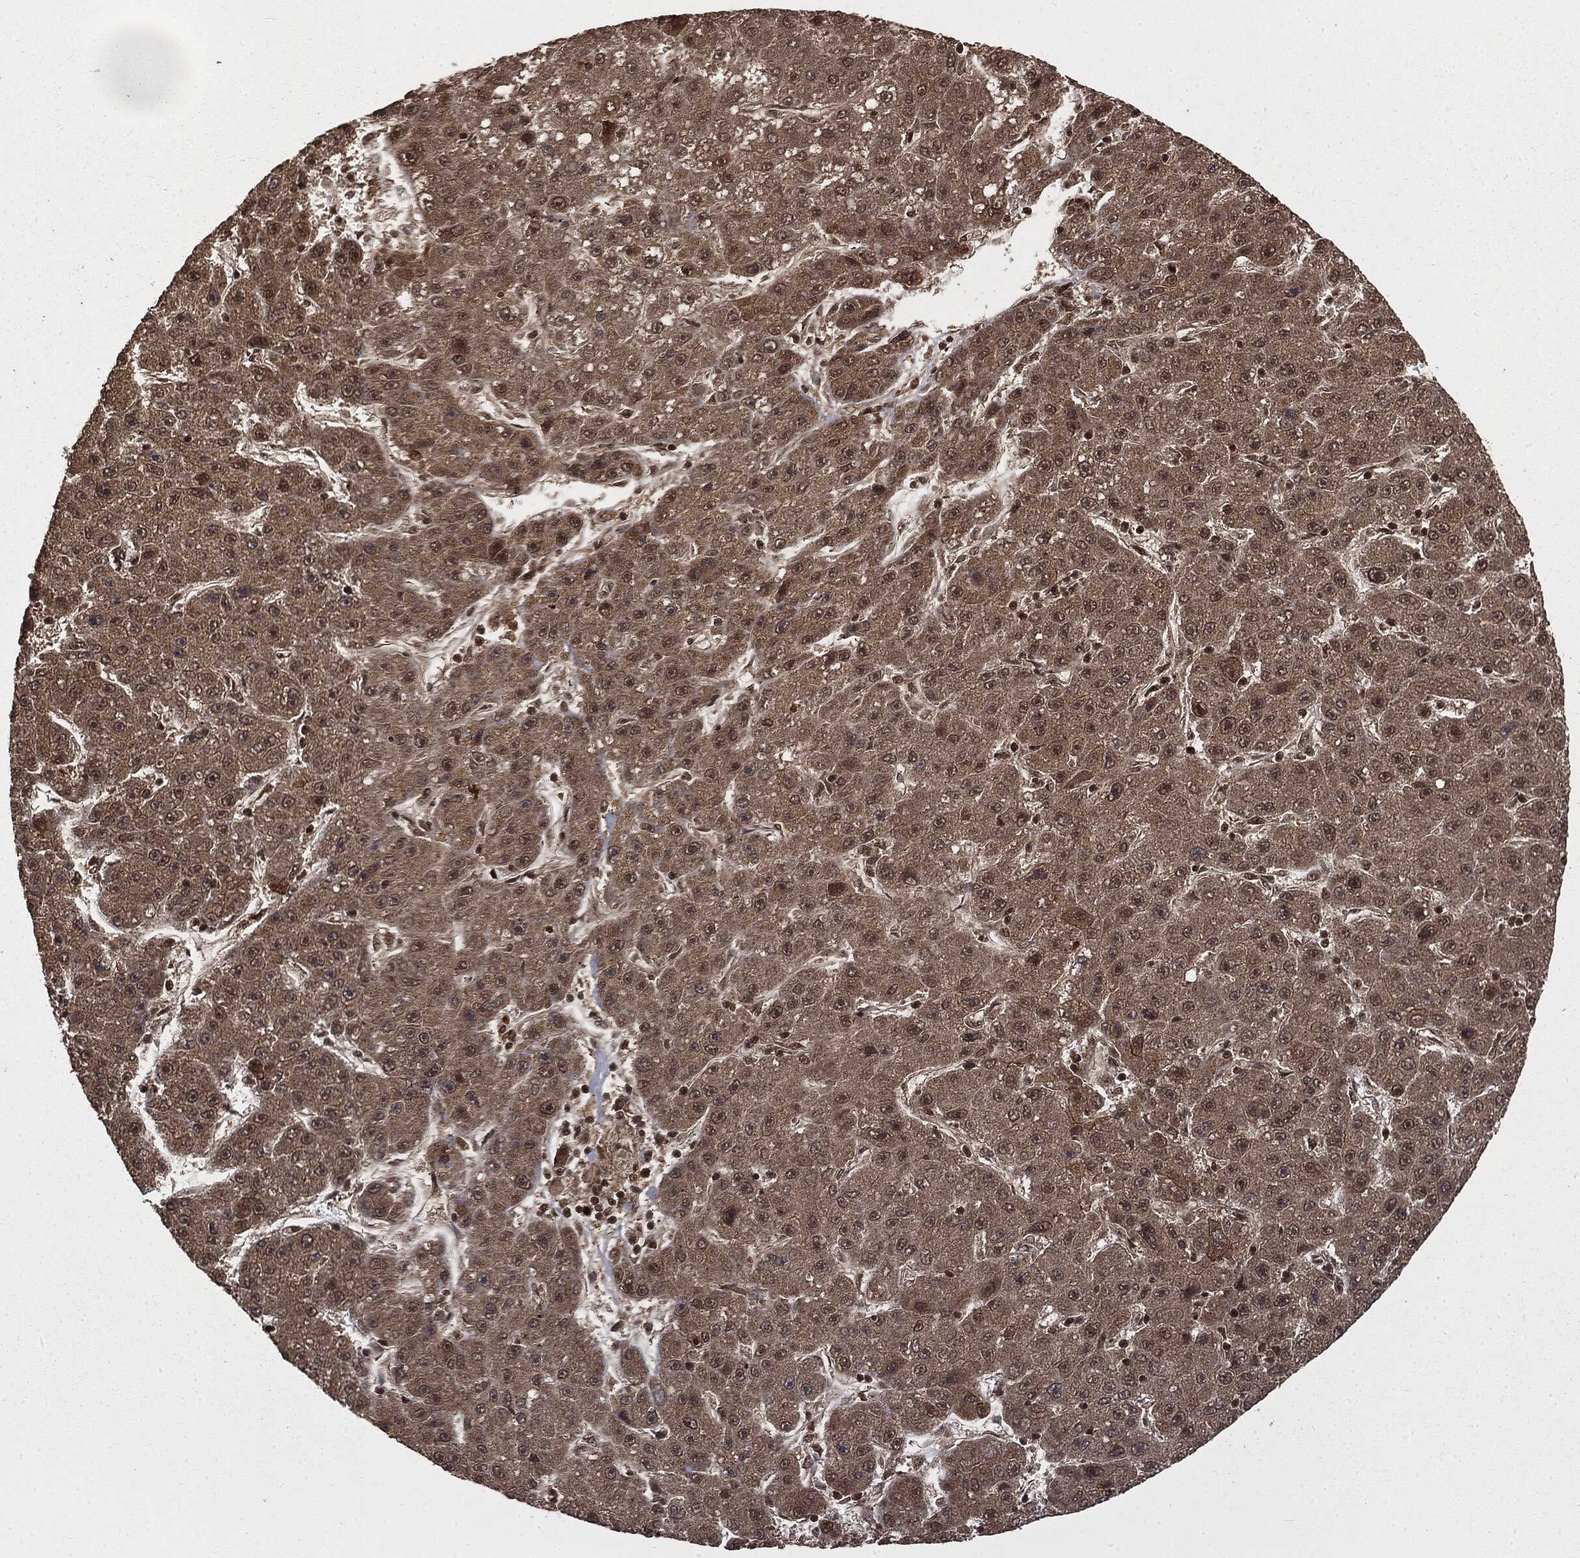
{"staining": {"intensity": "moderate", "quantity": "<25%", "location": "cytoplasmic/membranous"}, "tissue": "liver cancer", "cell_type": "Tumor cells", "image_type": "cancer", "snomed": [{"axis": "morphology", "description": "Carcinoma, Hepatocellular, NOS"}, {"axis": "topography", "description": "Liver"}], "caption": "A brown stain shows moderate cytoplasmic/membranous expression of a protein in human liver cancer tumor cells.", "gene": "CTDP1", "patient": {"sex": "male", "age": 67}}